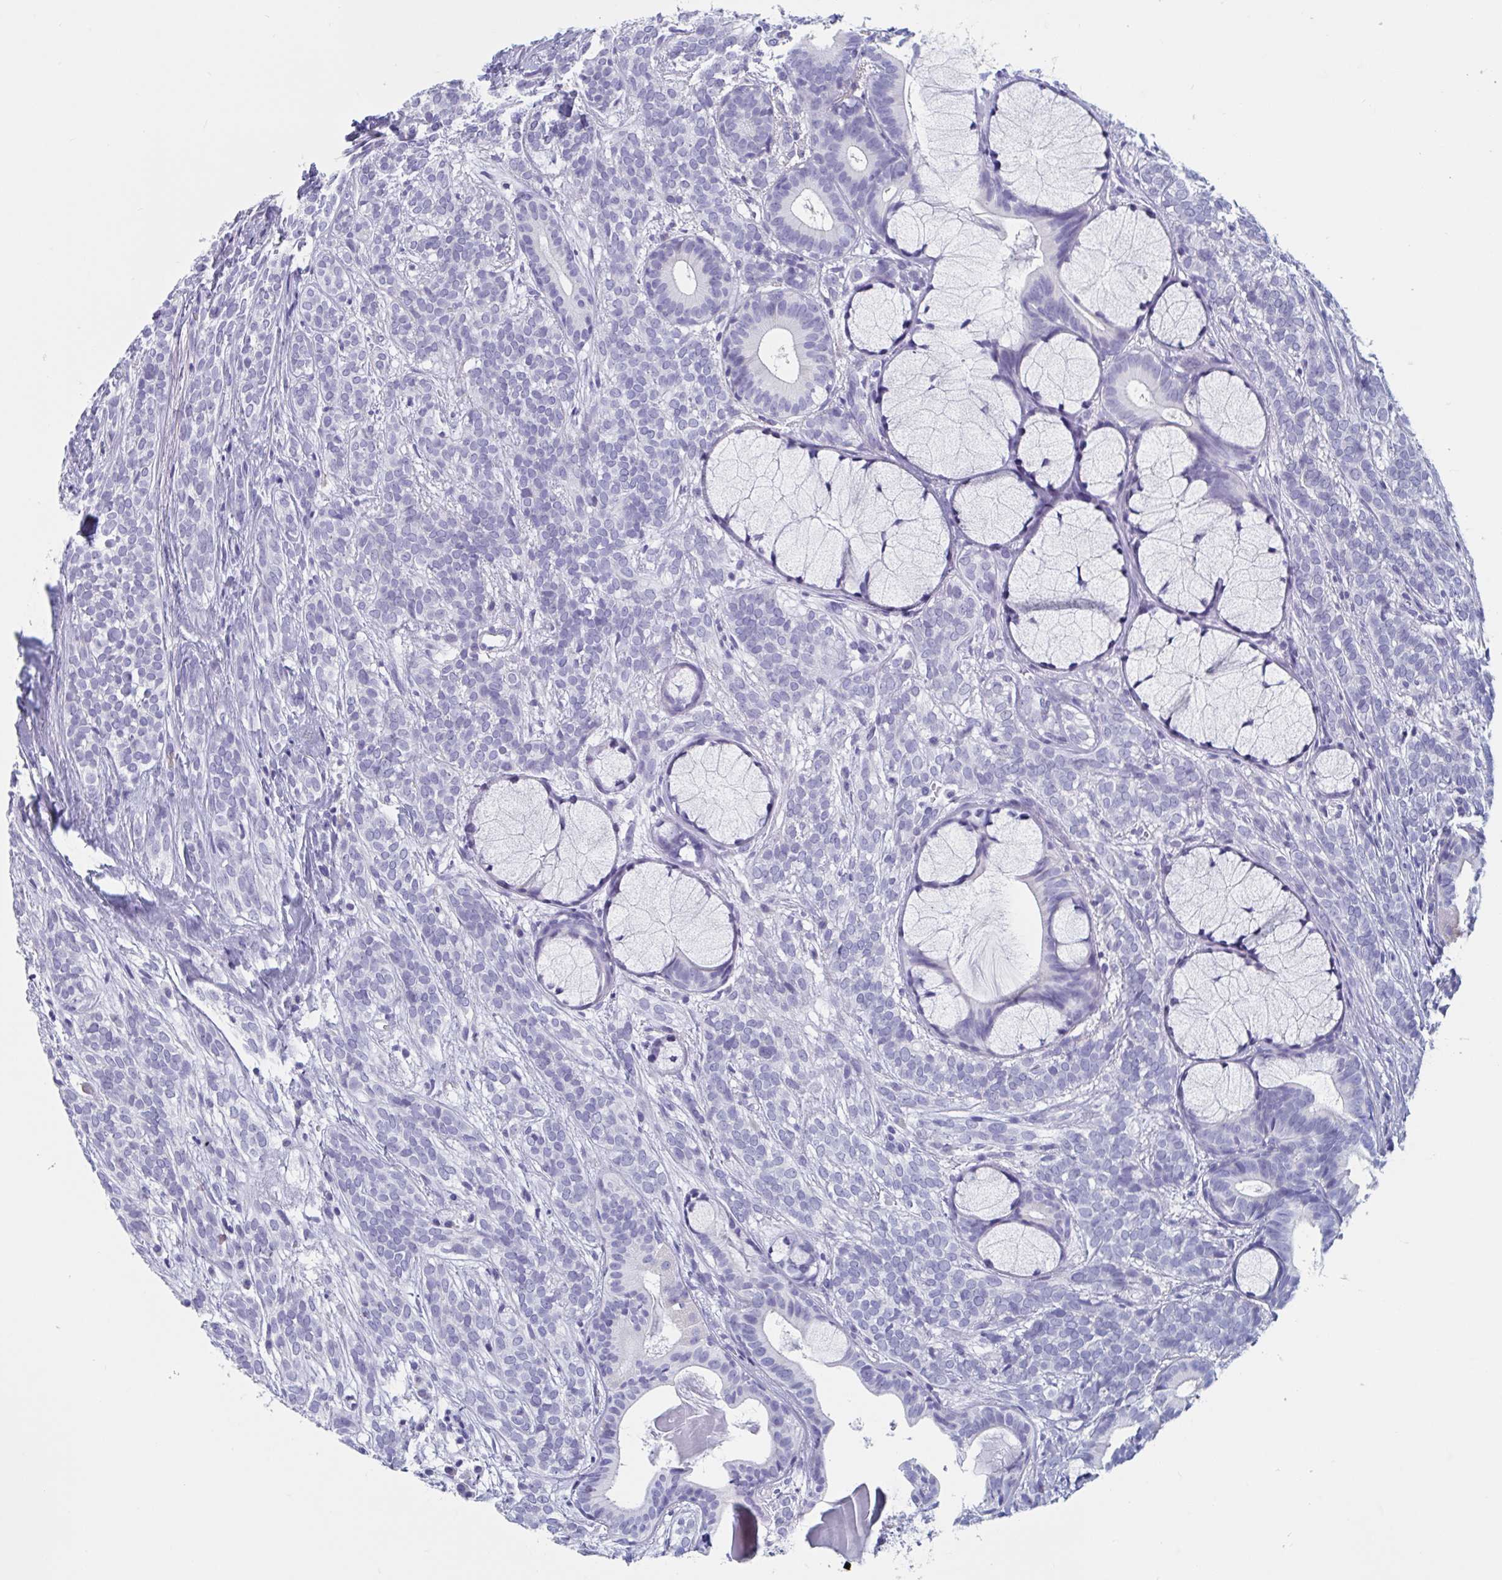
{"staining": {"intensity": "negative", "quantity": "none", "location": "none"}, "tissue": "head and neck cancer", "cell_type": "Tumor cells", "image_type": "cancer", "snomed": [{"axis": "morphology", "description": "Adenocarcinoma, NOS"}, {"axis": "topography", "description": "Head-Neck"}], "caption": "There is no significant positivity in tumor cells of adenocarcinoma (head and neck).", "gene": "DPEP3", "patient": {"sex": "female", "age": 57}}